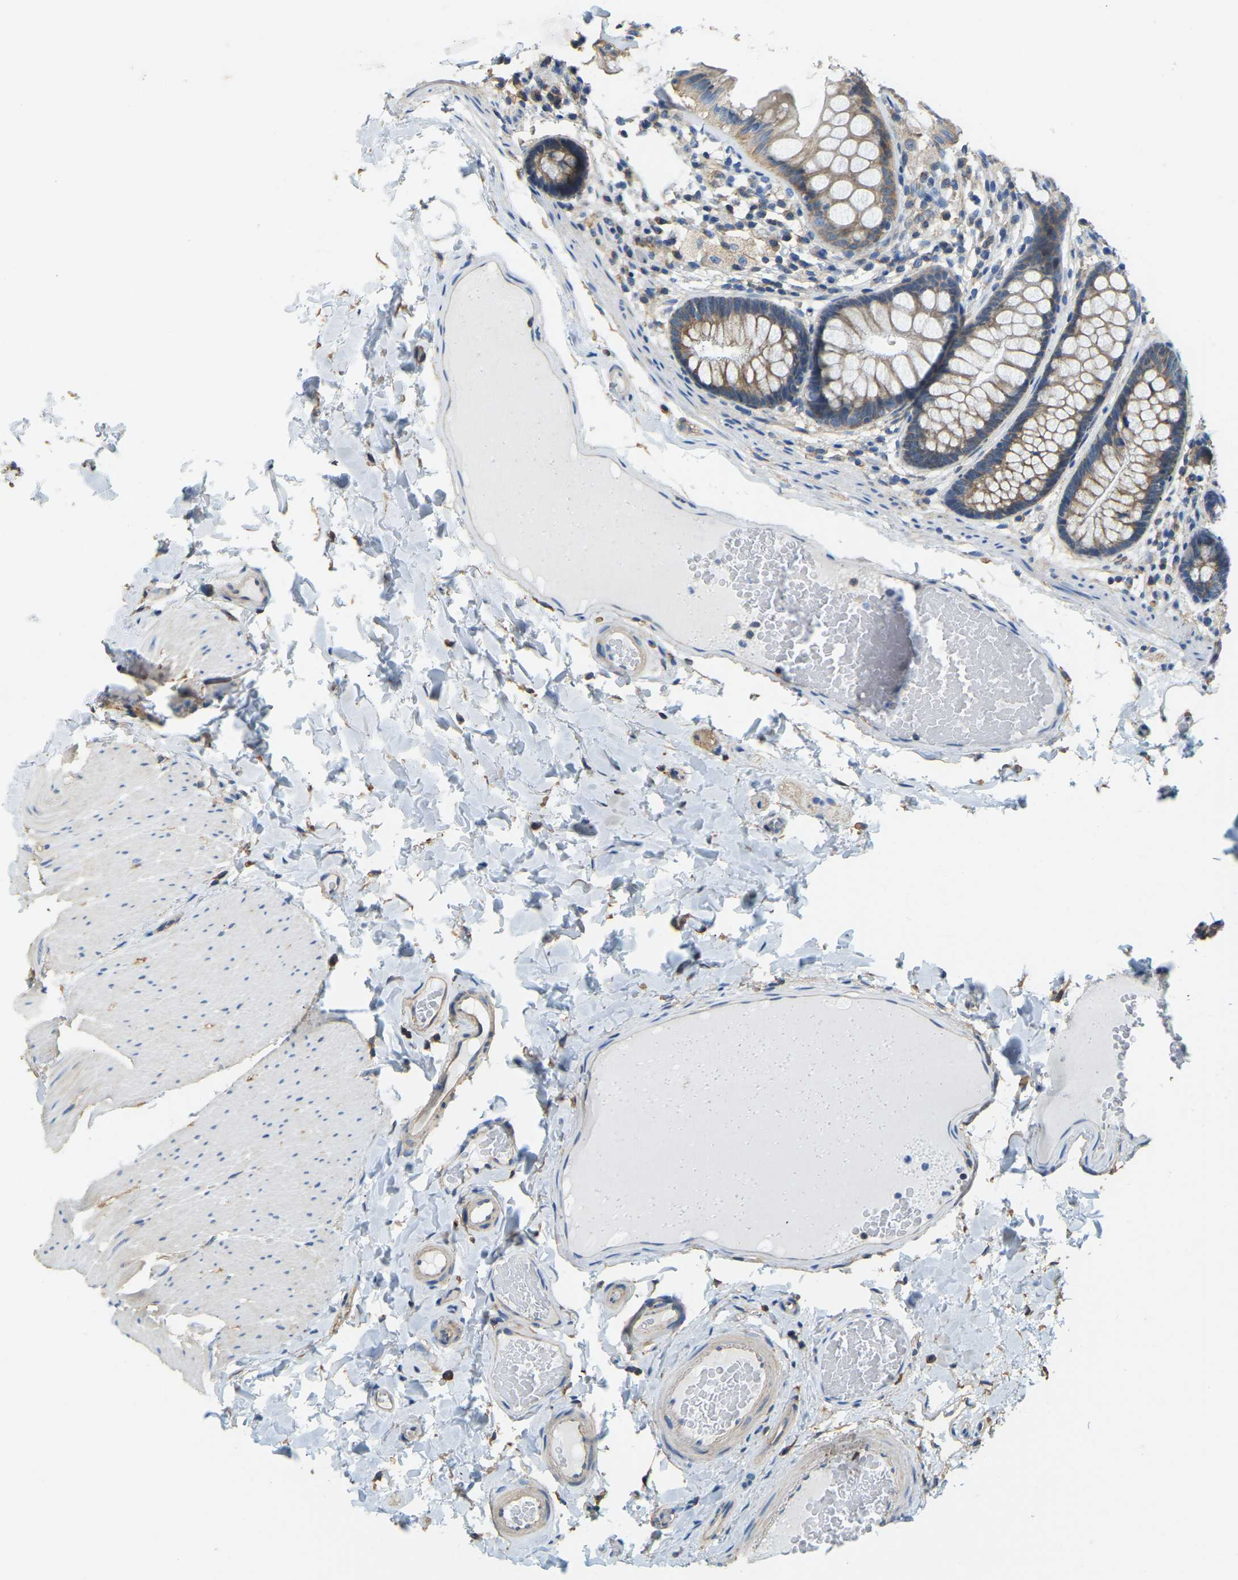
{"staining": {"intensity": "weak", "quantity": "25%-75%", "location": "cytoplasmic/membranous"}, "tissue": "colon", "cell_type": "Endothelial cells", "image_type": "normal", "snomed": [{"axis": "morphology", "description": "Normal tissue, NOS"}, {"axis": "topography", "description": "Colon"}], "caption": "Endothelial cells display weak cytoplasmic/membranous positivity in about 25%-75% of cells in normal colon. The protein of interest is stained brown, and the nuclei are stained in blue (DAB IHC with brightfield microscopy, high magnification).", "gene": "AHNAK", "patient": {"sex": "female", "age": 56}}